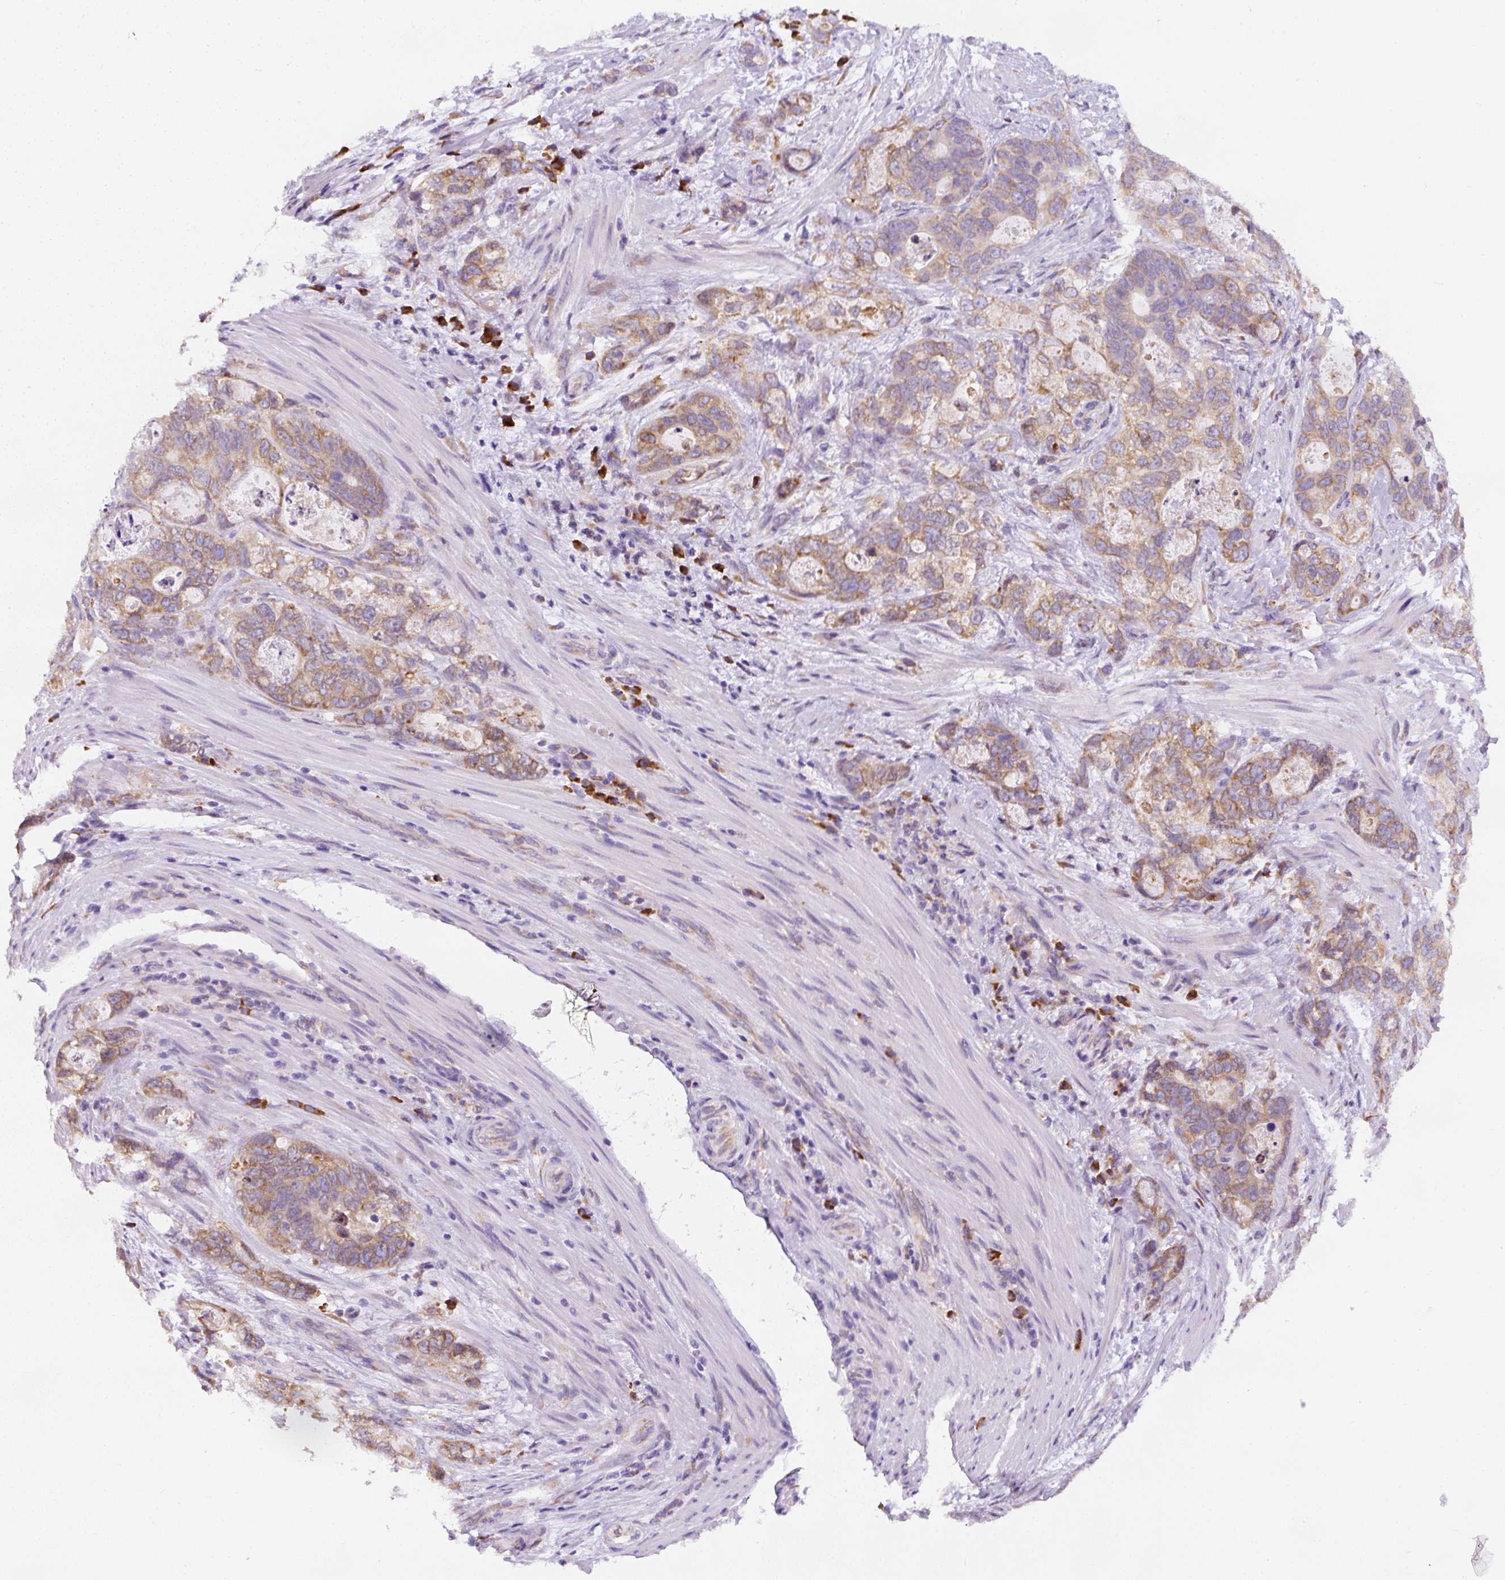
{"staining": {"intensity": "moderate", "quantity": ">75%", "location": "cytoplasmic/membranous"}, "tissue": "stomach cancer", "cell_type": "Tumor cells", "image_type": "cancer", "snomed": [{"axis": "morphology", "description": "Normal tissue, NOS"}, {"axis": "morphology", "description": "Adenocarcinoma, NOS"}, {"axis": "topography", "description": "Stomach"}], "caption": "Immunohistochemistry (IHC) of human stomach adenocarcinoma reveals medium levels of moderate cytoplasmic/membranous positivity in approximately >75% of tumor cells.", "gene": "DDOST", "patient": {"sex": "female", "age": 89}}